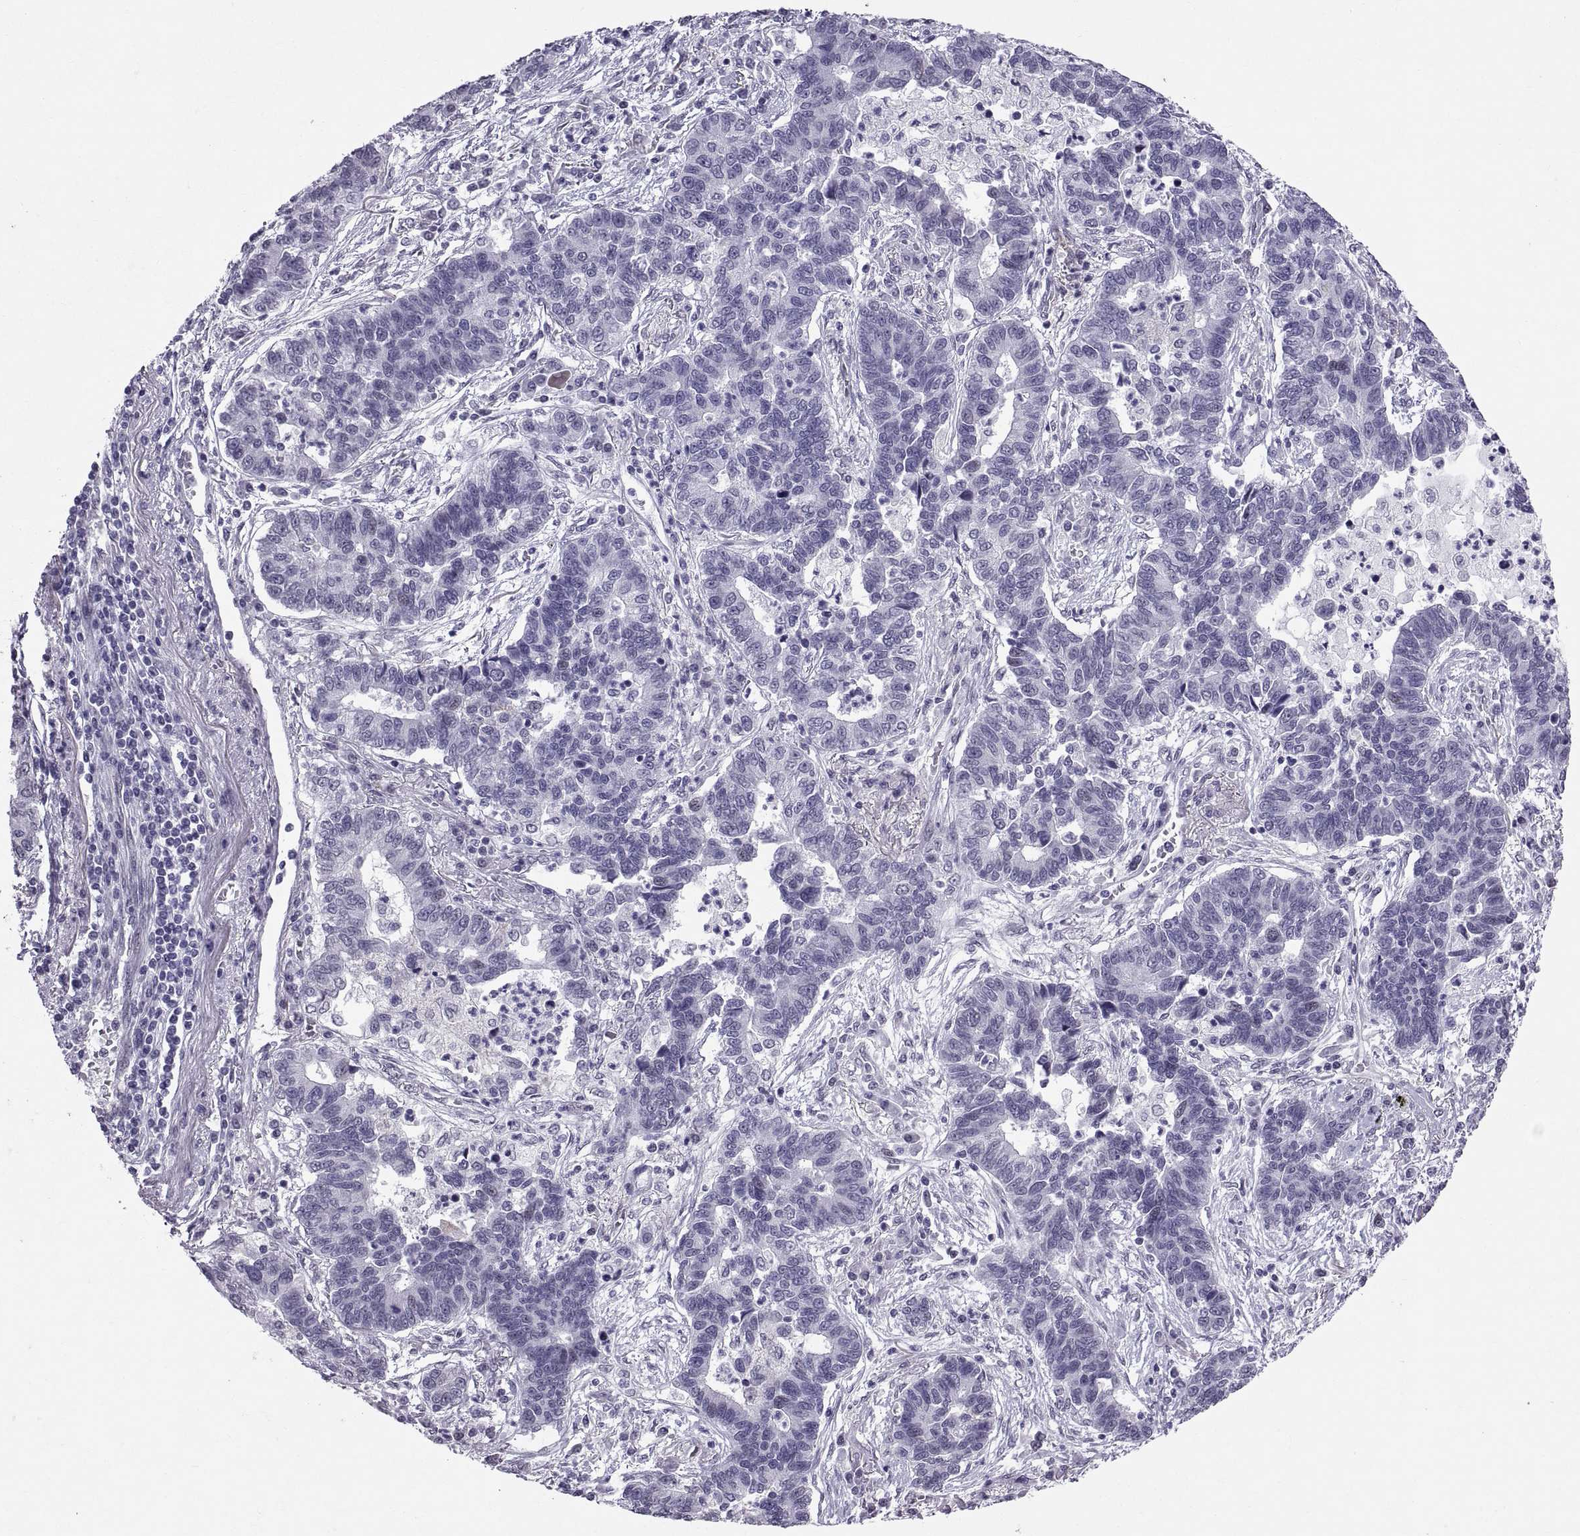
{"staining": {"intensity": "negative", "quantity": "none", "location": "none"}, "tissue": "lung cancer", "cell_type": "Tumor cells", "image_type": "cancer", "snomed": [{"axis": "morphology", "description": "Adenocarcinoma, NOS"}, {"axis": "topography", "description": "Lung"}], "caption": "This is a histopathology image of immunohistochemistry (IHC) staining of lung cancer (adenocarcinoma), which shows no positivity in tumor cells. The staining was performed using DAB to visualize the protein expression in brown, while the nuclei were stained in blue with hematoxylin (Magnification: 20x).", "gene": "KRT77", "patient": {"sex": "female", "age": 57}}